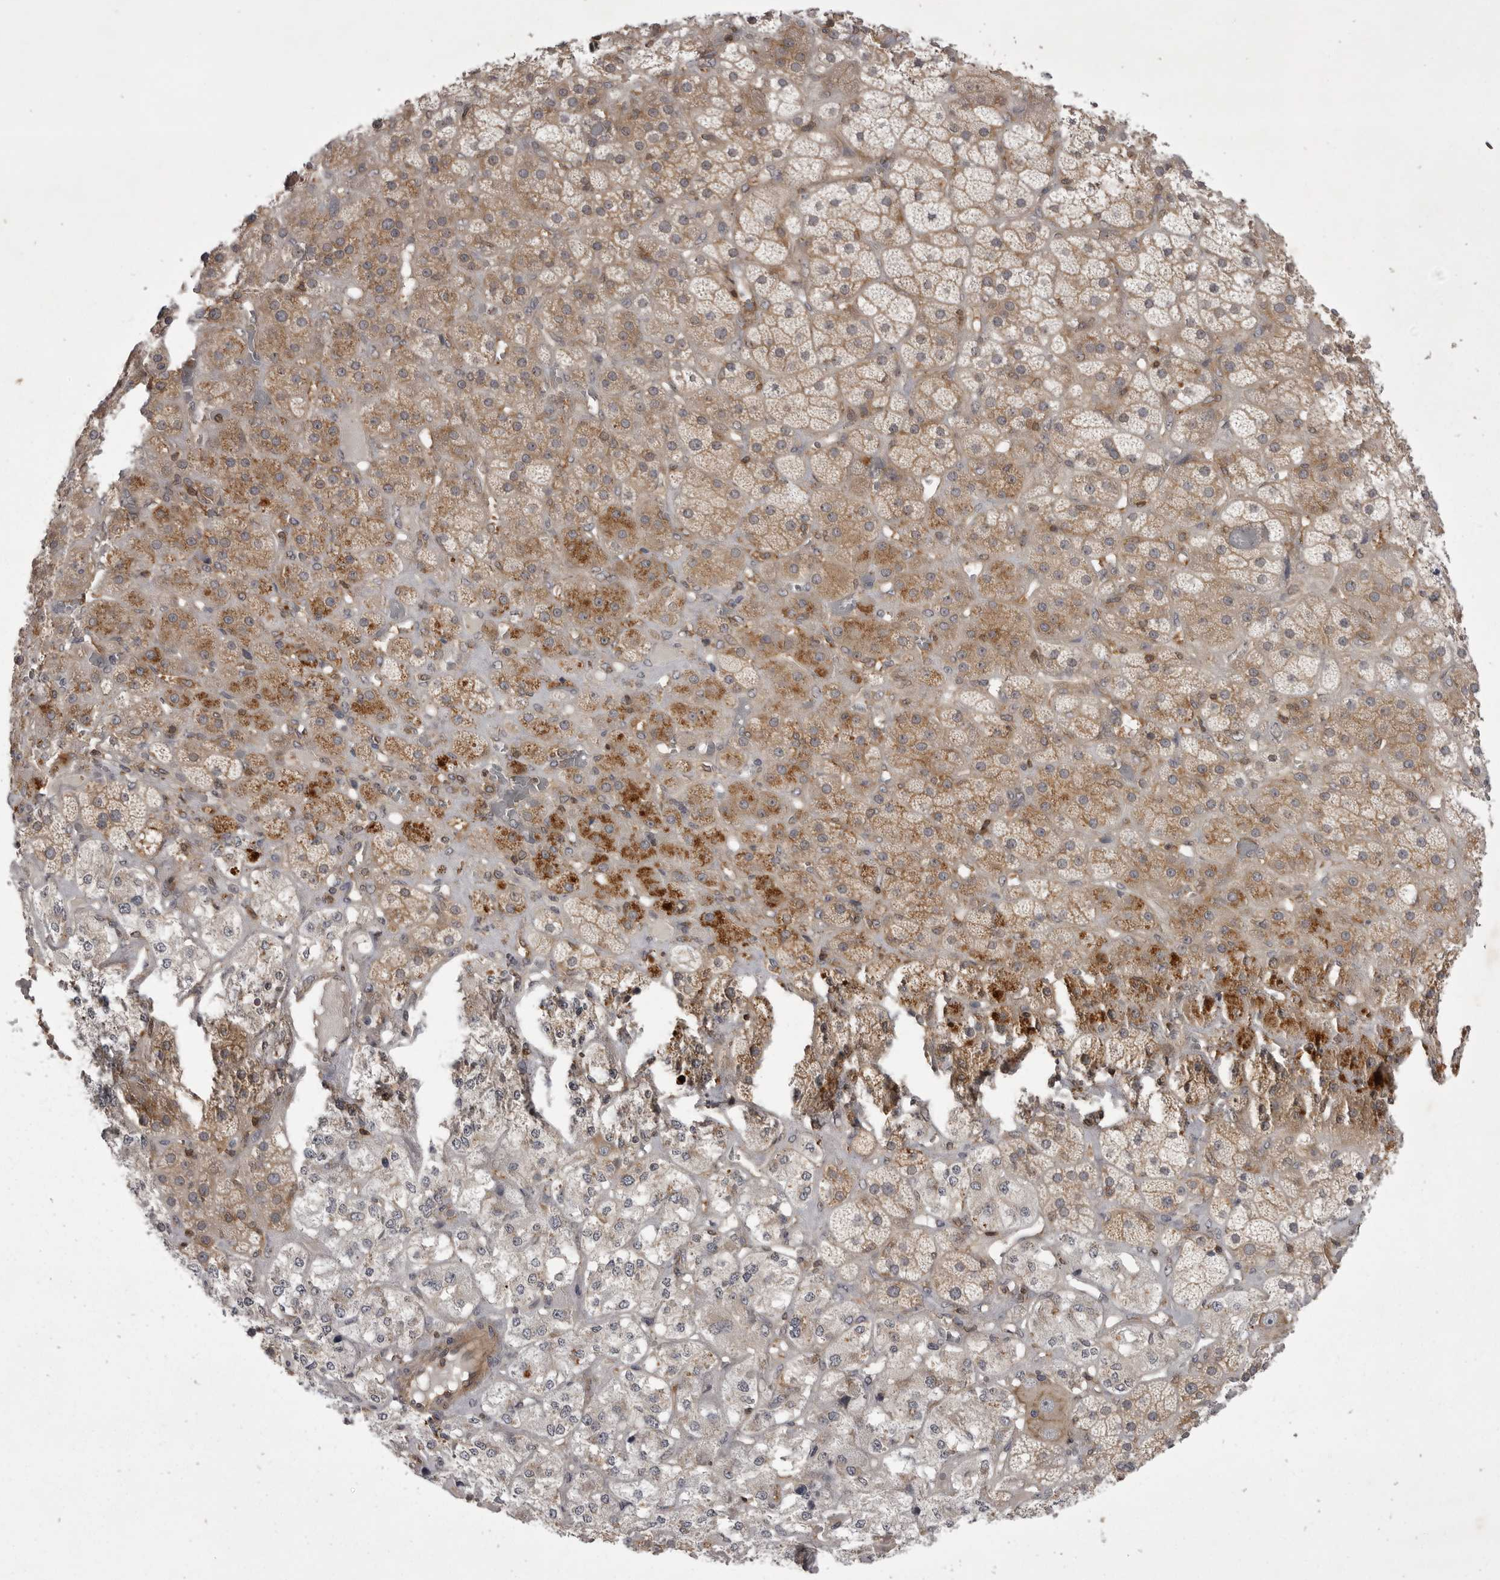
{"staining": {"intensity": "moderate", "quantity": ">75%", "location": "cytoplasmic/membranous"}, "tissue": "adrenal gland", "cell_type": "Glandular cells", "image_type": "normal", "snomed": [{"axis": "morphology", "description": "Normal tissue, NOS"}, {"axis": "topography", "description": "Adrenal gland"}], "caption": "Protein staining of normal adrenal gland displays moderate cytoplasmic/membranous staining in about >75% of glandular cells. (Brightfield microscopy of DAB IHC at high magnification).", "gene": "STK24", "patient": {"sex": "male", "age": 57}}